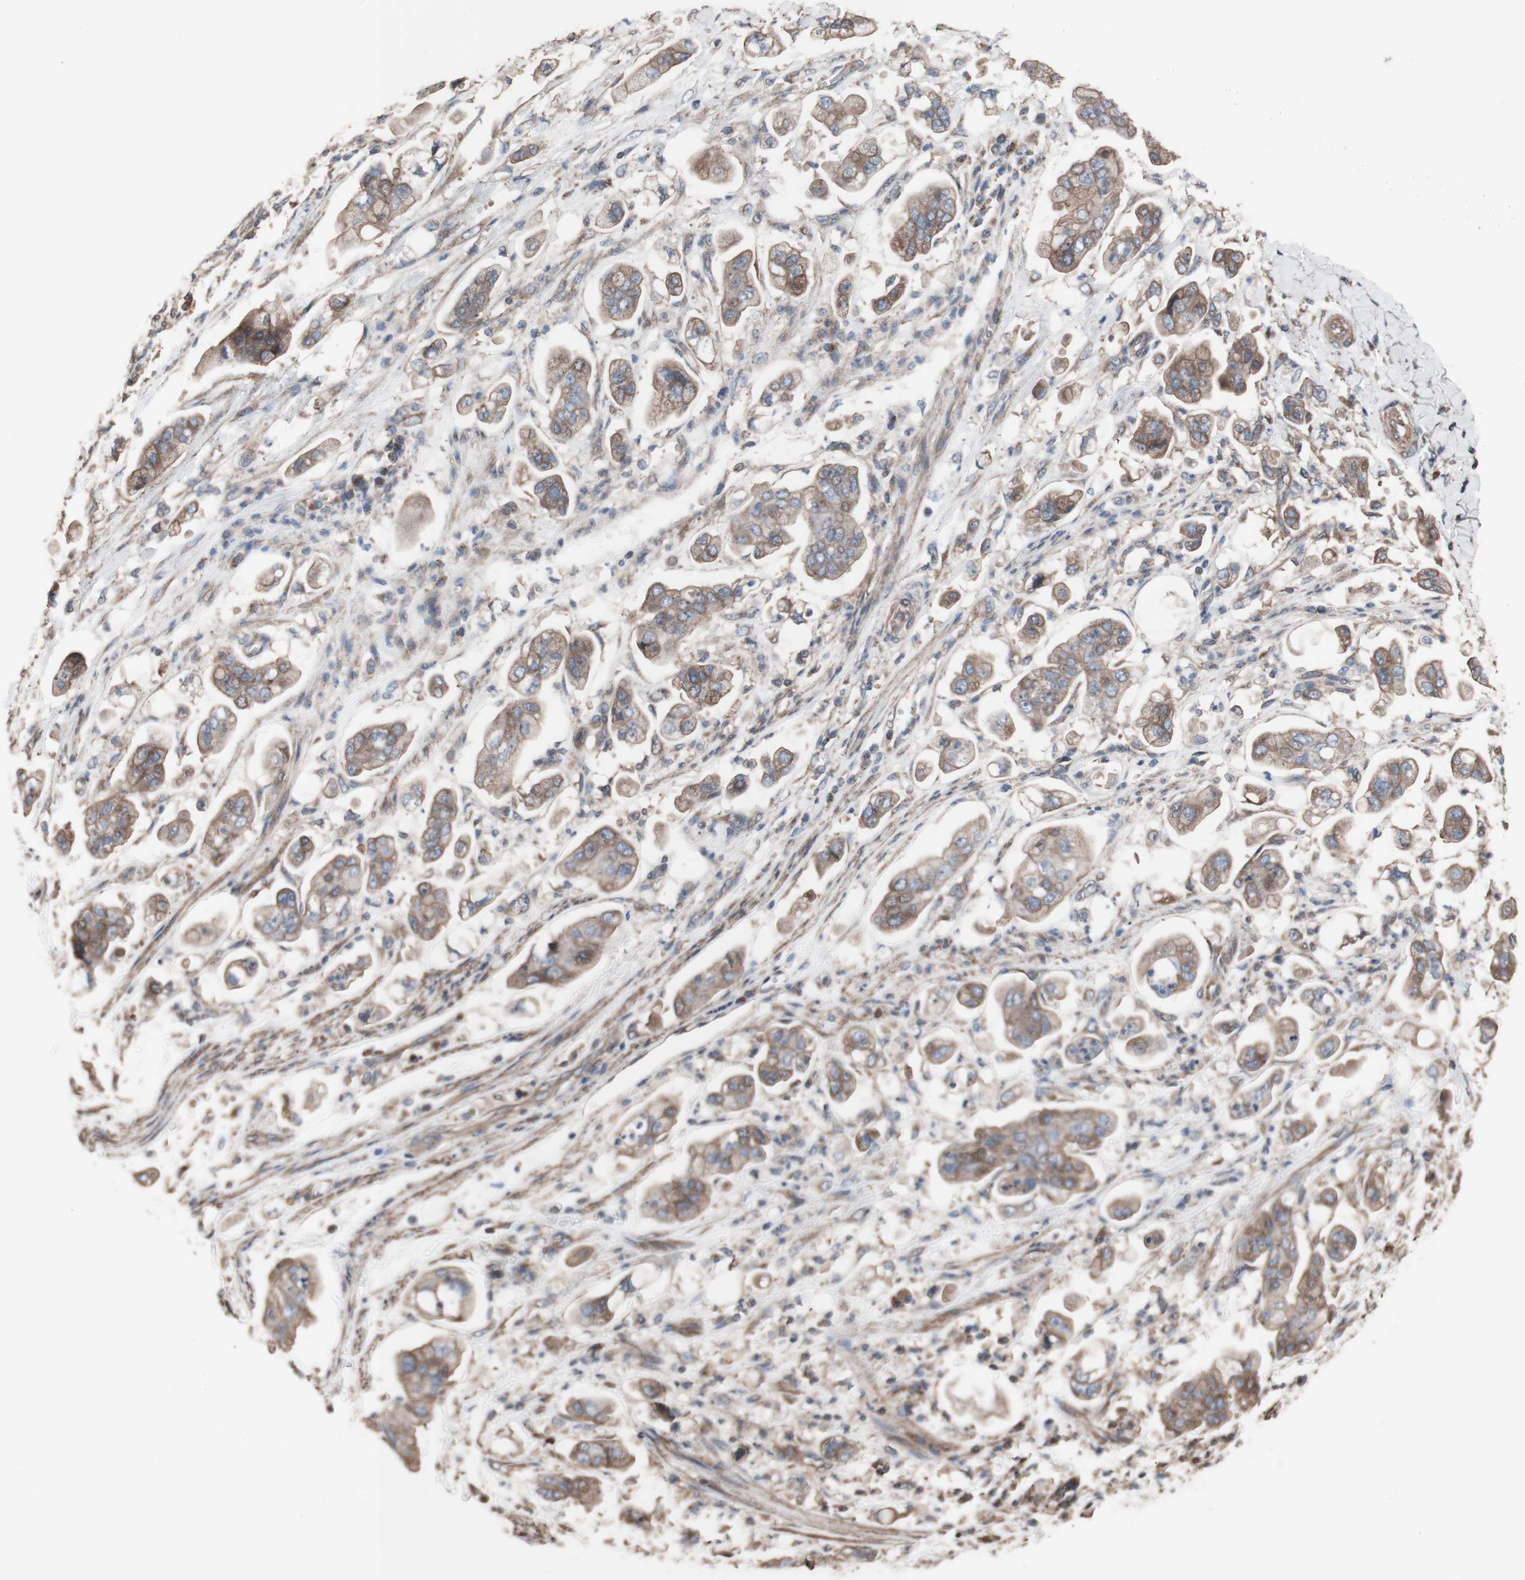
{"staining": {"intensity": "weak", "quantity": ">75%", "location": "cytoplasmic/membranous"}, "tissue": "stomach cancer", "cell_type": "Tumor cells", "image_type": "cancer", "snomed": [{"axis": "morphology", "description": "Adenocarcinoma, NOS"}, {"axis": "topography", "description": "Stomach"}], "caption": "Stomach adenocarcinoma stained for a protein (brown) exhibits weak cytoplasmic/membranous positive staining in approximately >75% of tumor cells.", "gene": "COPB1", "patient": {"sex": "male", "age": 62}}